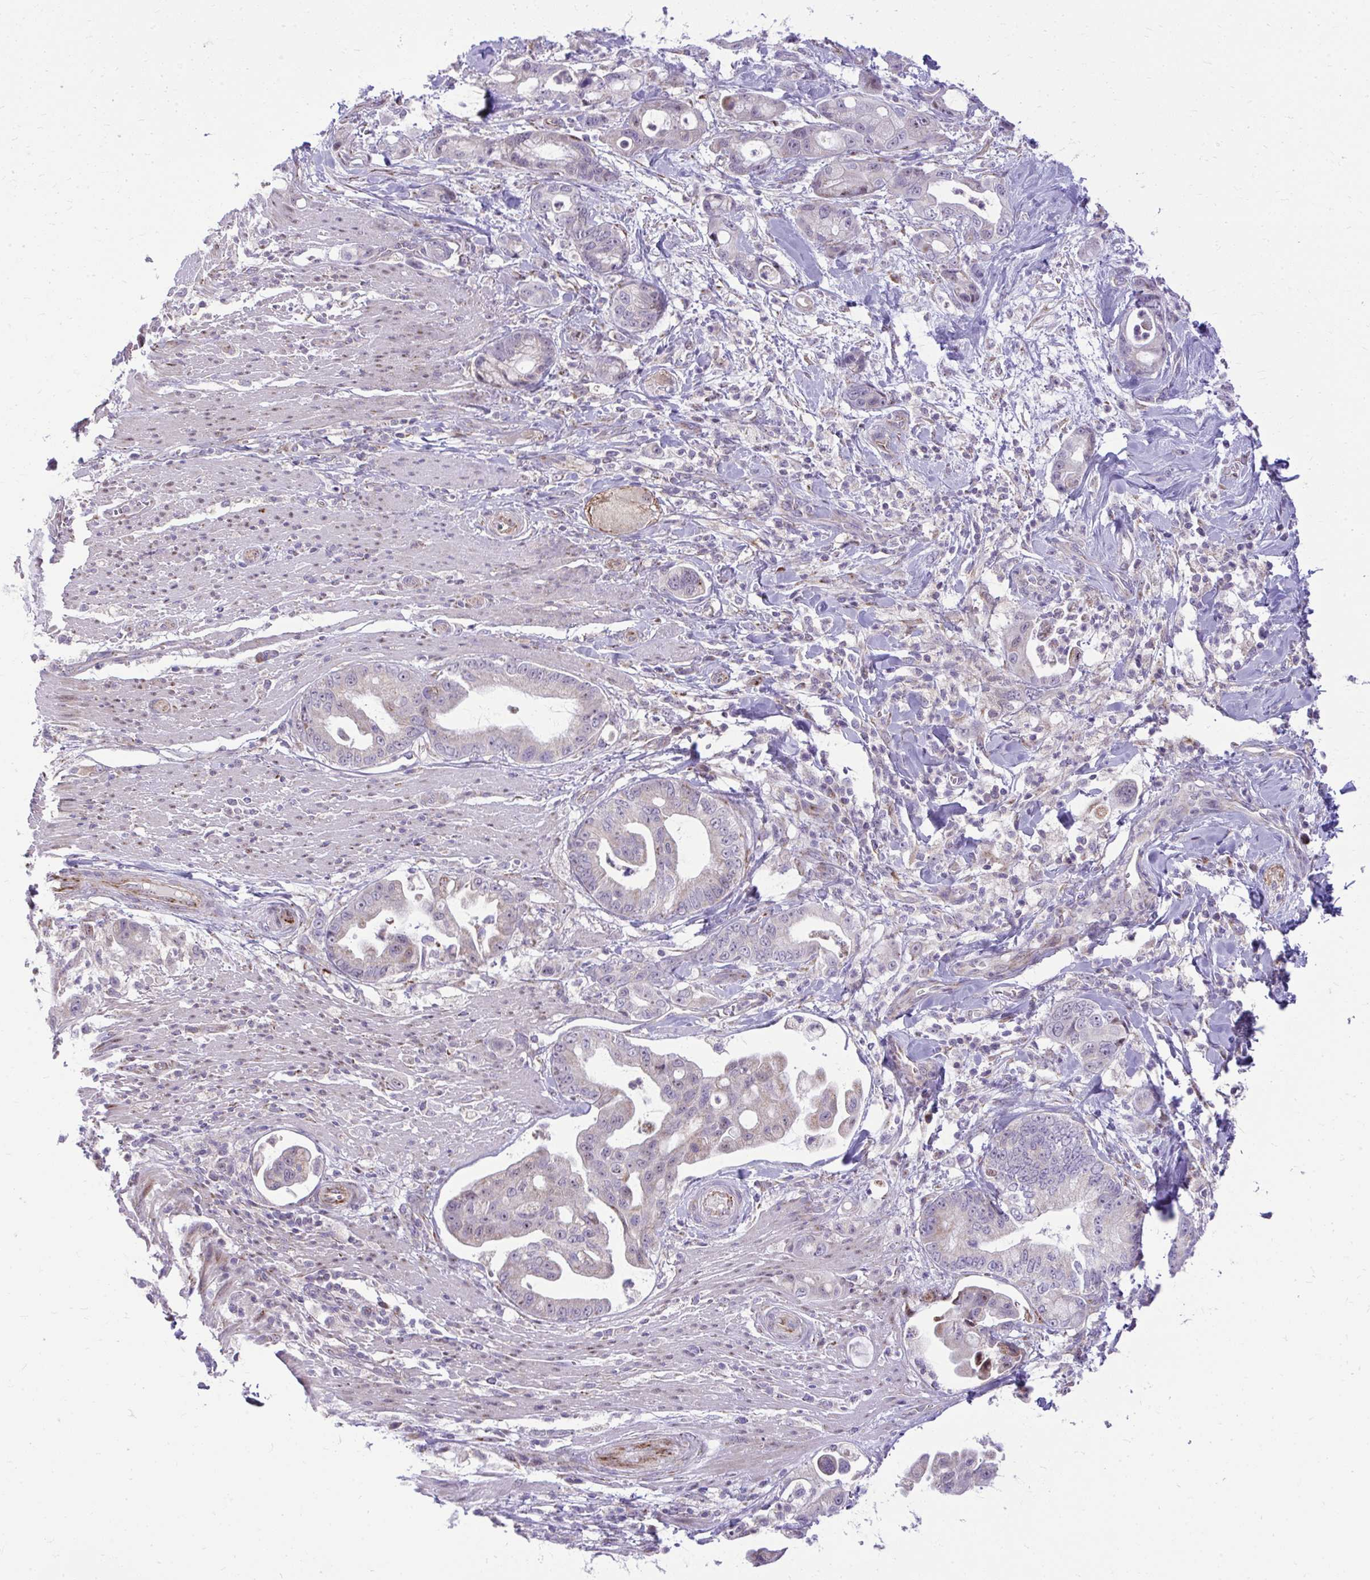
{"staining": {"intensity": "negative", "quantity": "none", "location": "none"}, "tissue": "pancreatic cancer", "cell_type": "Tumor cells", "image_type": "cancer", "snomed": [{"axis": "morphology", "description": "Adenocarcinoma, NOS"}, {"axis": "topography", "description": "Pancreas"}], "caption": "DAB immunohistochemical staining of human adenocarcinoma (pancreatic) exhibits no significant expression in tumor cells.", "gene": "GPRIN3", "patient": {"sex": "male", "age": 68}}